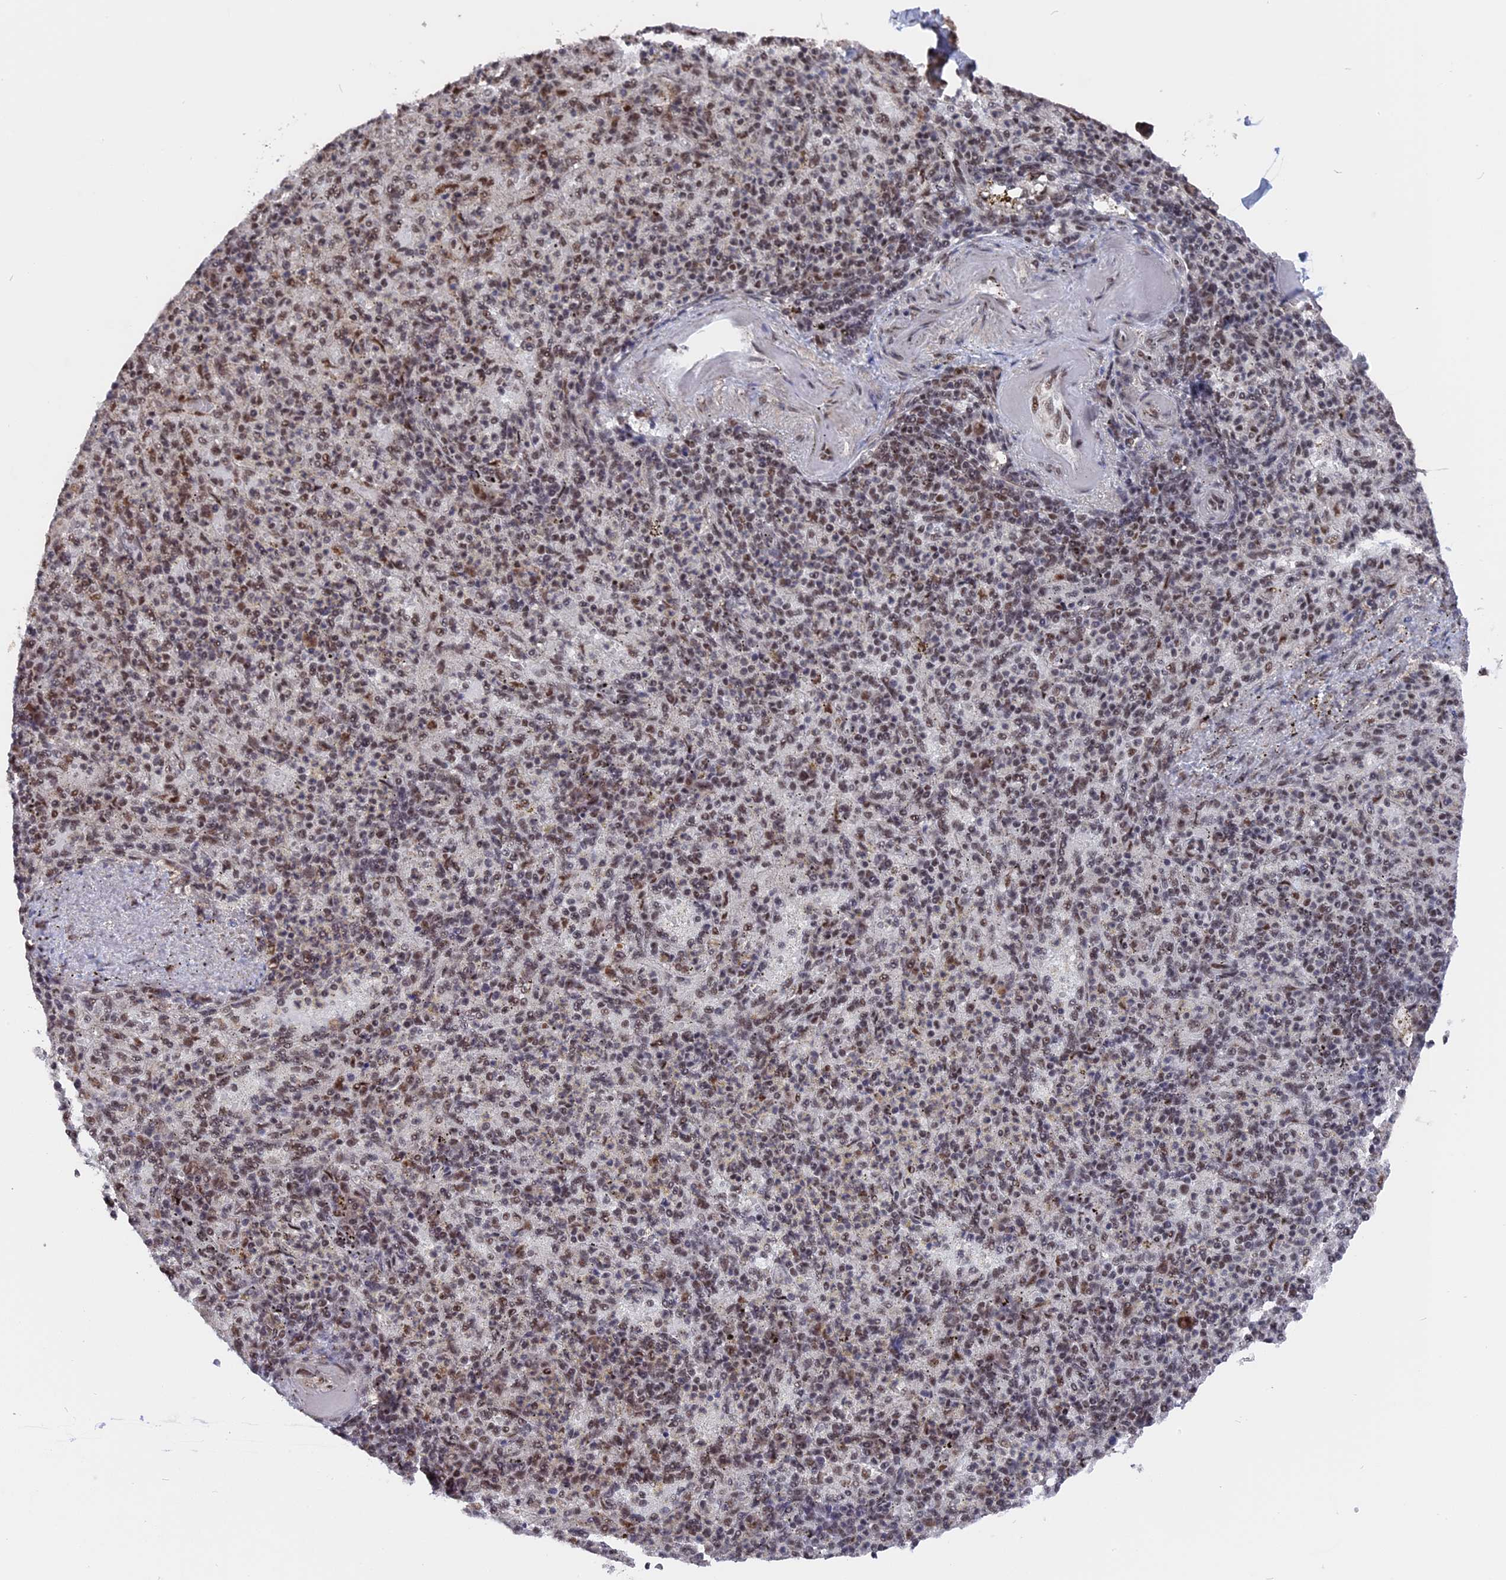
{"staining": {"intensity": "moderate", "quantity": ">75%", "location": "nuclear"}, "tissue": "spleen", "cell_type": "Cells in red pulp", "image_type": "normal", "snomed": [{"axis": "morphology", "description": "Normal tissue, NOS"}, {"axis": "topography", "description": "Spleen"}], "caption": "Benign spleen displays moderate nuclear expression in about >75% of cells in red pulp.", "gene": "SF3A2", "patient": {"sex": "female", "age": 74}}